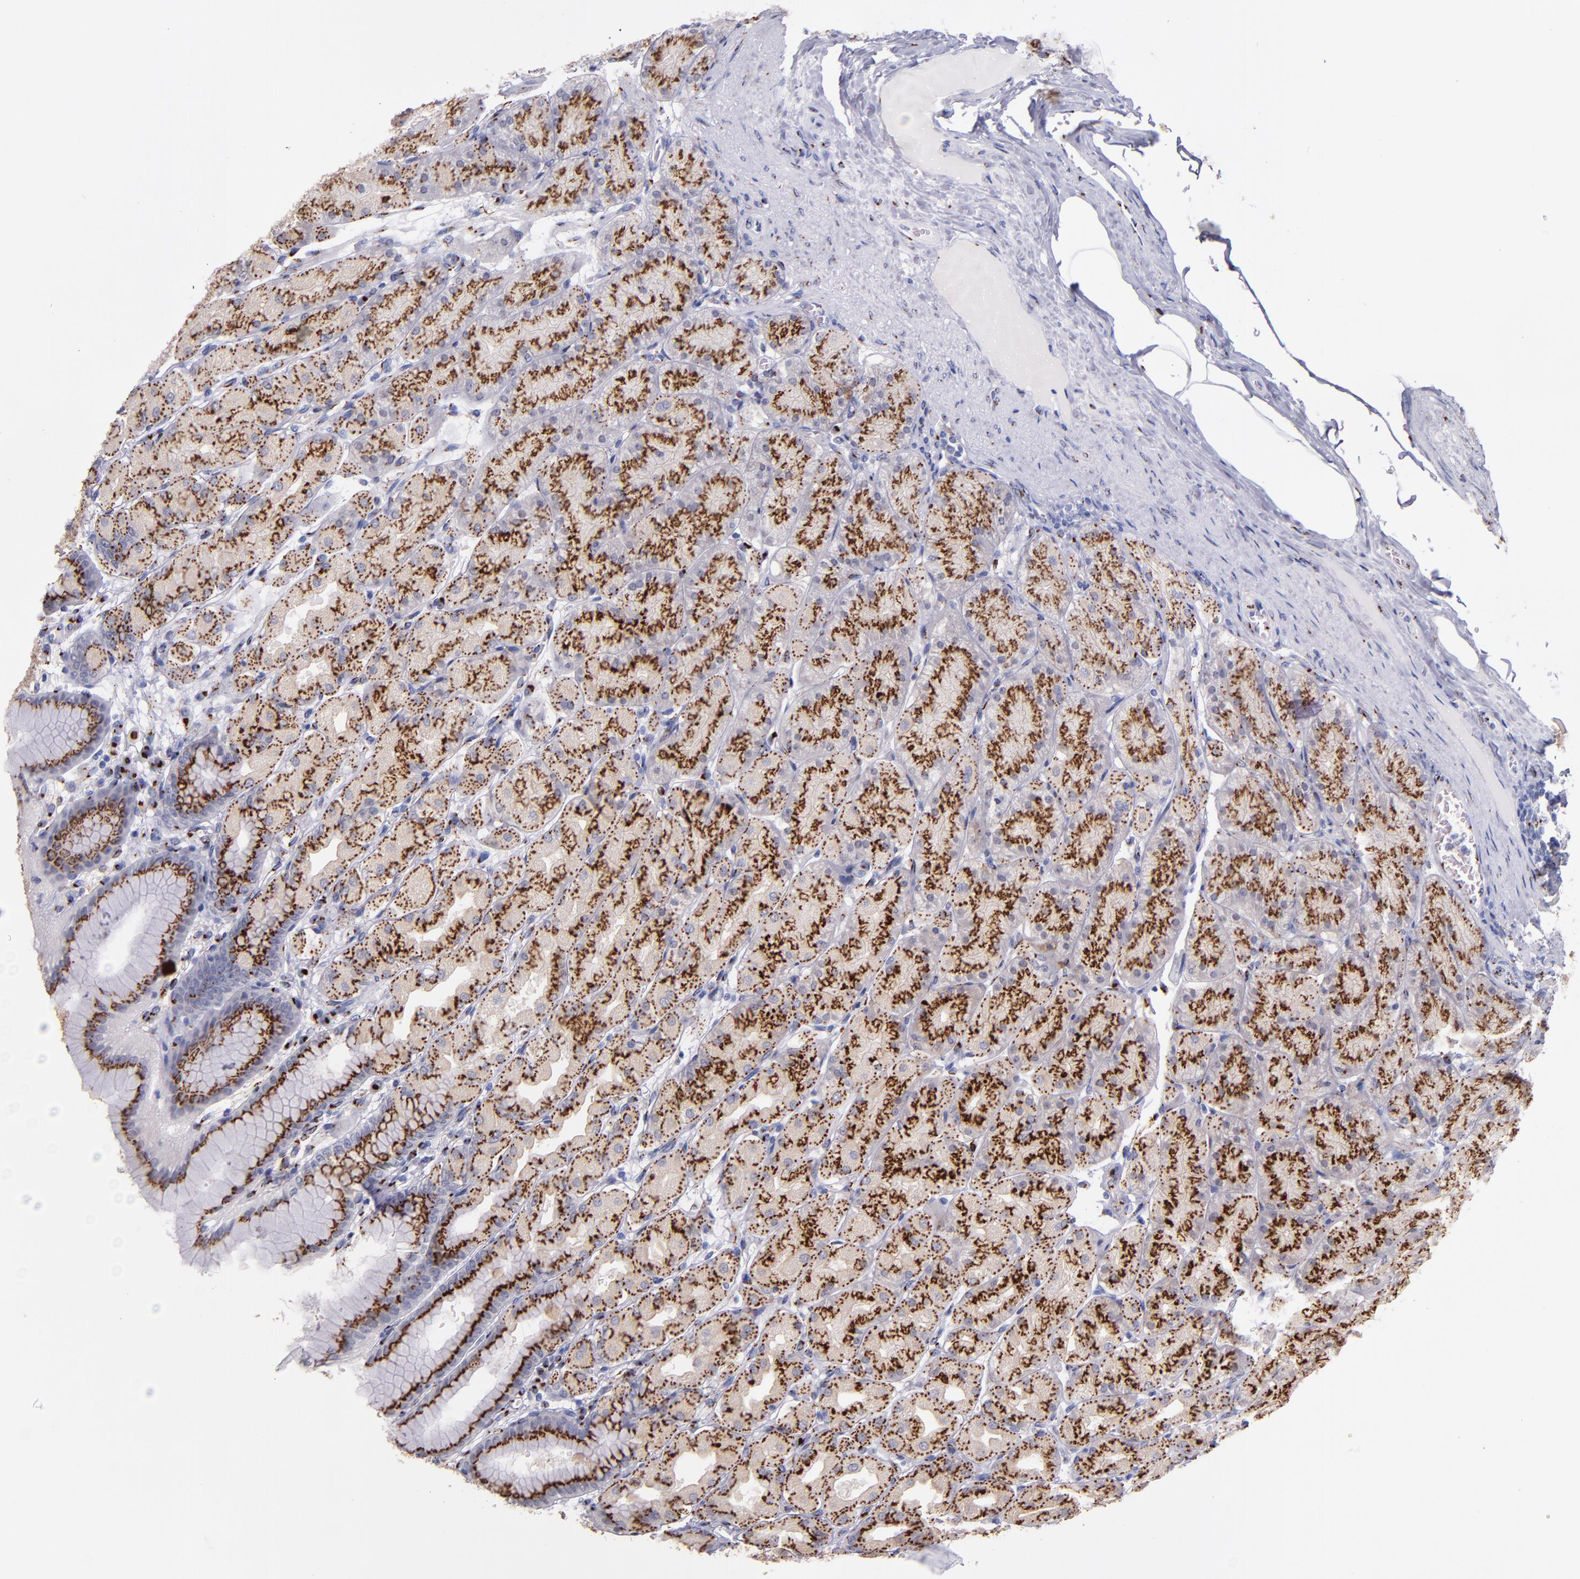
{"staining": {"intensity": "moderate", "quantity": ">75%", "location": "cytoplasmic/membranous"}, "tissue": "stomach", "cell_type": "Glandular cells", "image_type": "normal", "snomed": [{"axis": "morphology", "description": "Normal tissue, NOS"}, {"axis": "topography", "description": "Stomach, upper"}], "caption": "Protein staining shows moderate cytoplasmic/membranous positivity in approximately >75% of glandular cells in normal stomach.", "gene": "GOLIM4", "patient": {"sex": "female", "age": 56}}